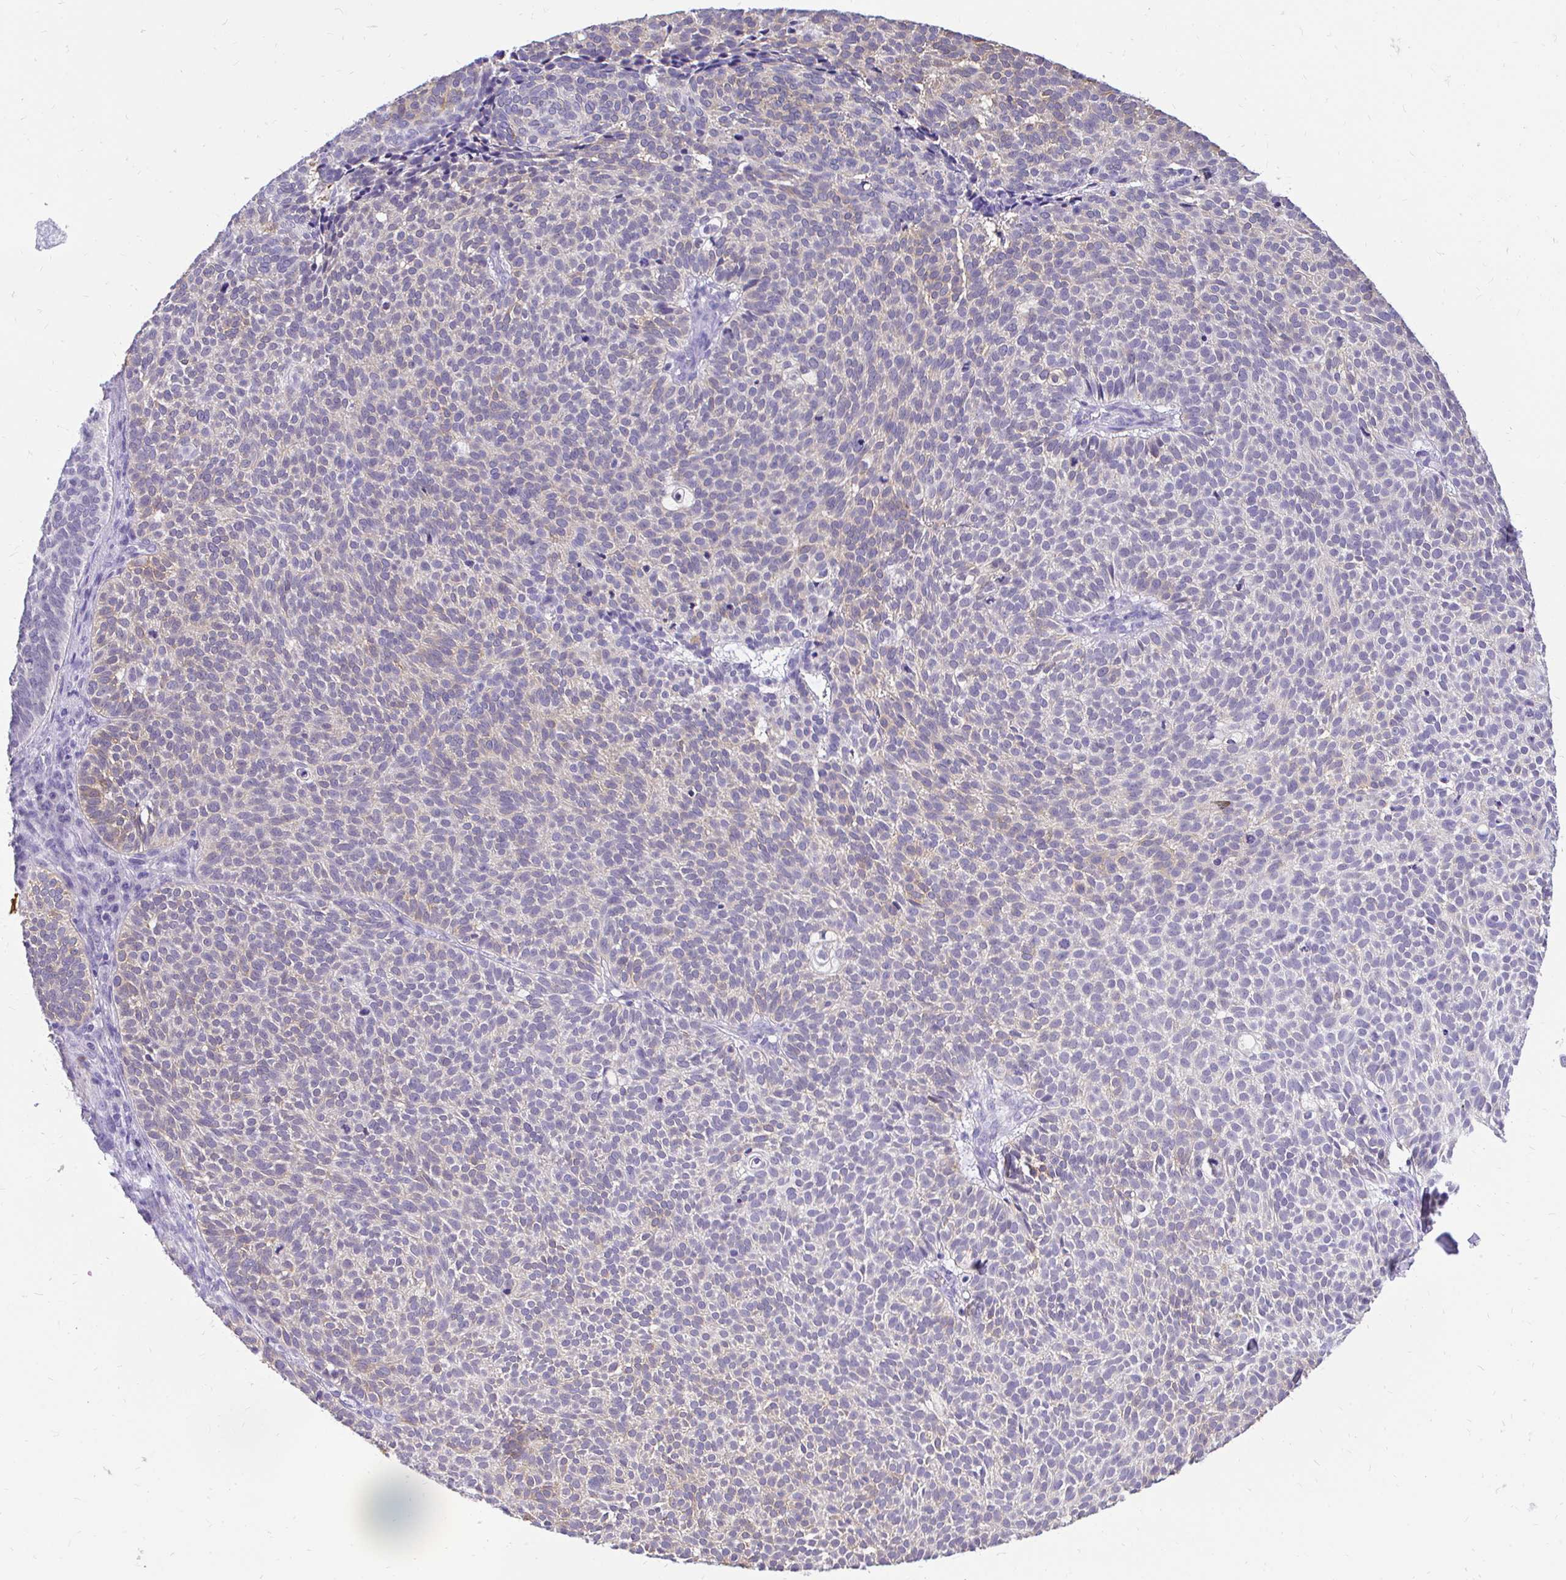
{"staining": {"intensity": "weak", "quantity": "<25%", "location": "cytoplasmic/membranous"}, "tissue": "skin cancer", "cell_type": "Tumor cells", "image_type": "cancer", "snomed": [{"axis": "morphology", "description": "Basal cell carcinoma"}, {"axis": "topography", "description": "Skin"}], "caption": "This photomicrograph is of skin cancer (basal cell carcinoma) stained with immunohistochemistry (IHC) to label a protein in brown with the nuclei are counter-stained blue. There is no expression in tumor cells.", "gene": "FATE1", "patient": {"sex": "male", "age": 63}}